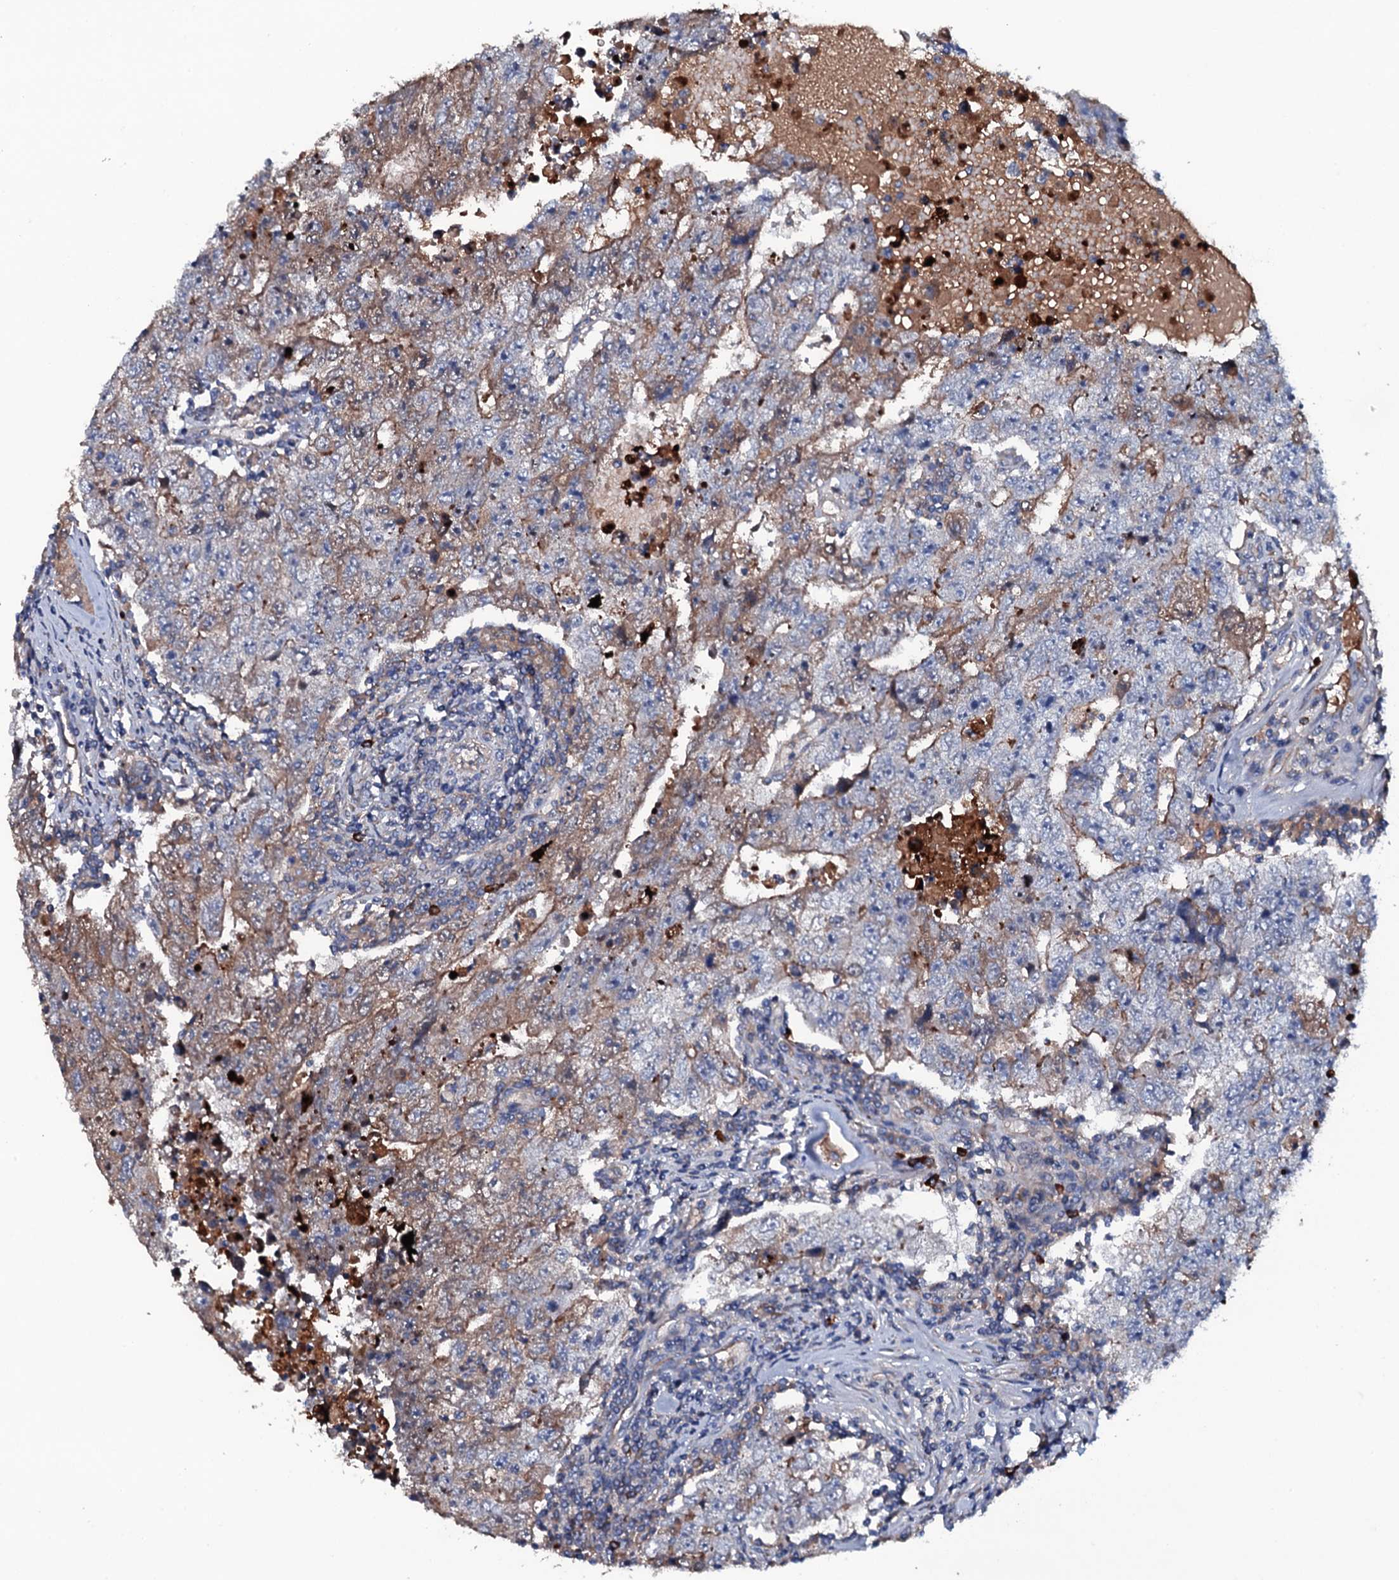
{"staining": {"intensity": "moderate", "quantity": "<25%", "location": "cytoplasmic/membranous"}, "tissue": "testis cancer", "cell_type": "Tumor cells", "image_type": "cancer", "snomed": [{"axis": "morphology", "description": "Carcinoma, Embryonal, NOS"}, {"axis": "topography", "description": "Testis"}], "caption": "Immunohistochemical staining of human embryonal carcinoma (testis) shows low levels of moderate cytoplasmic/membranous protein staining in approximately <25% of tumor cells.", "gene": "NEK1", "patient": {"sex": "male", "age": 17}}